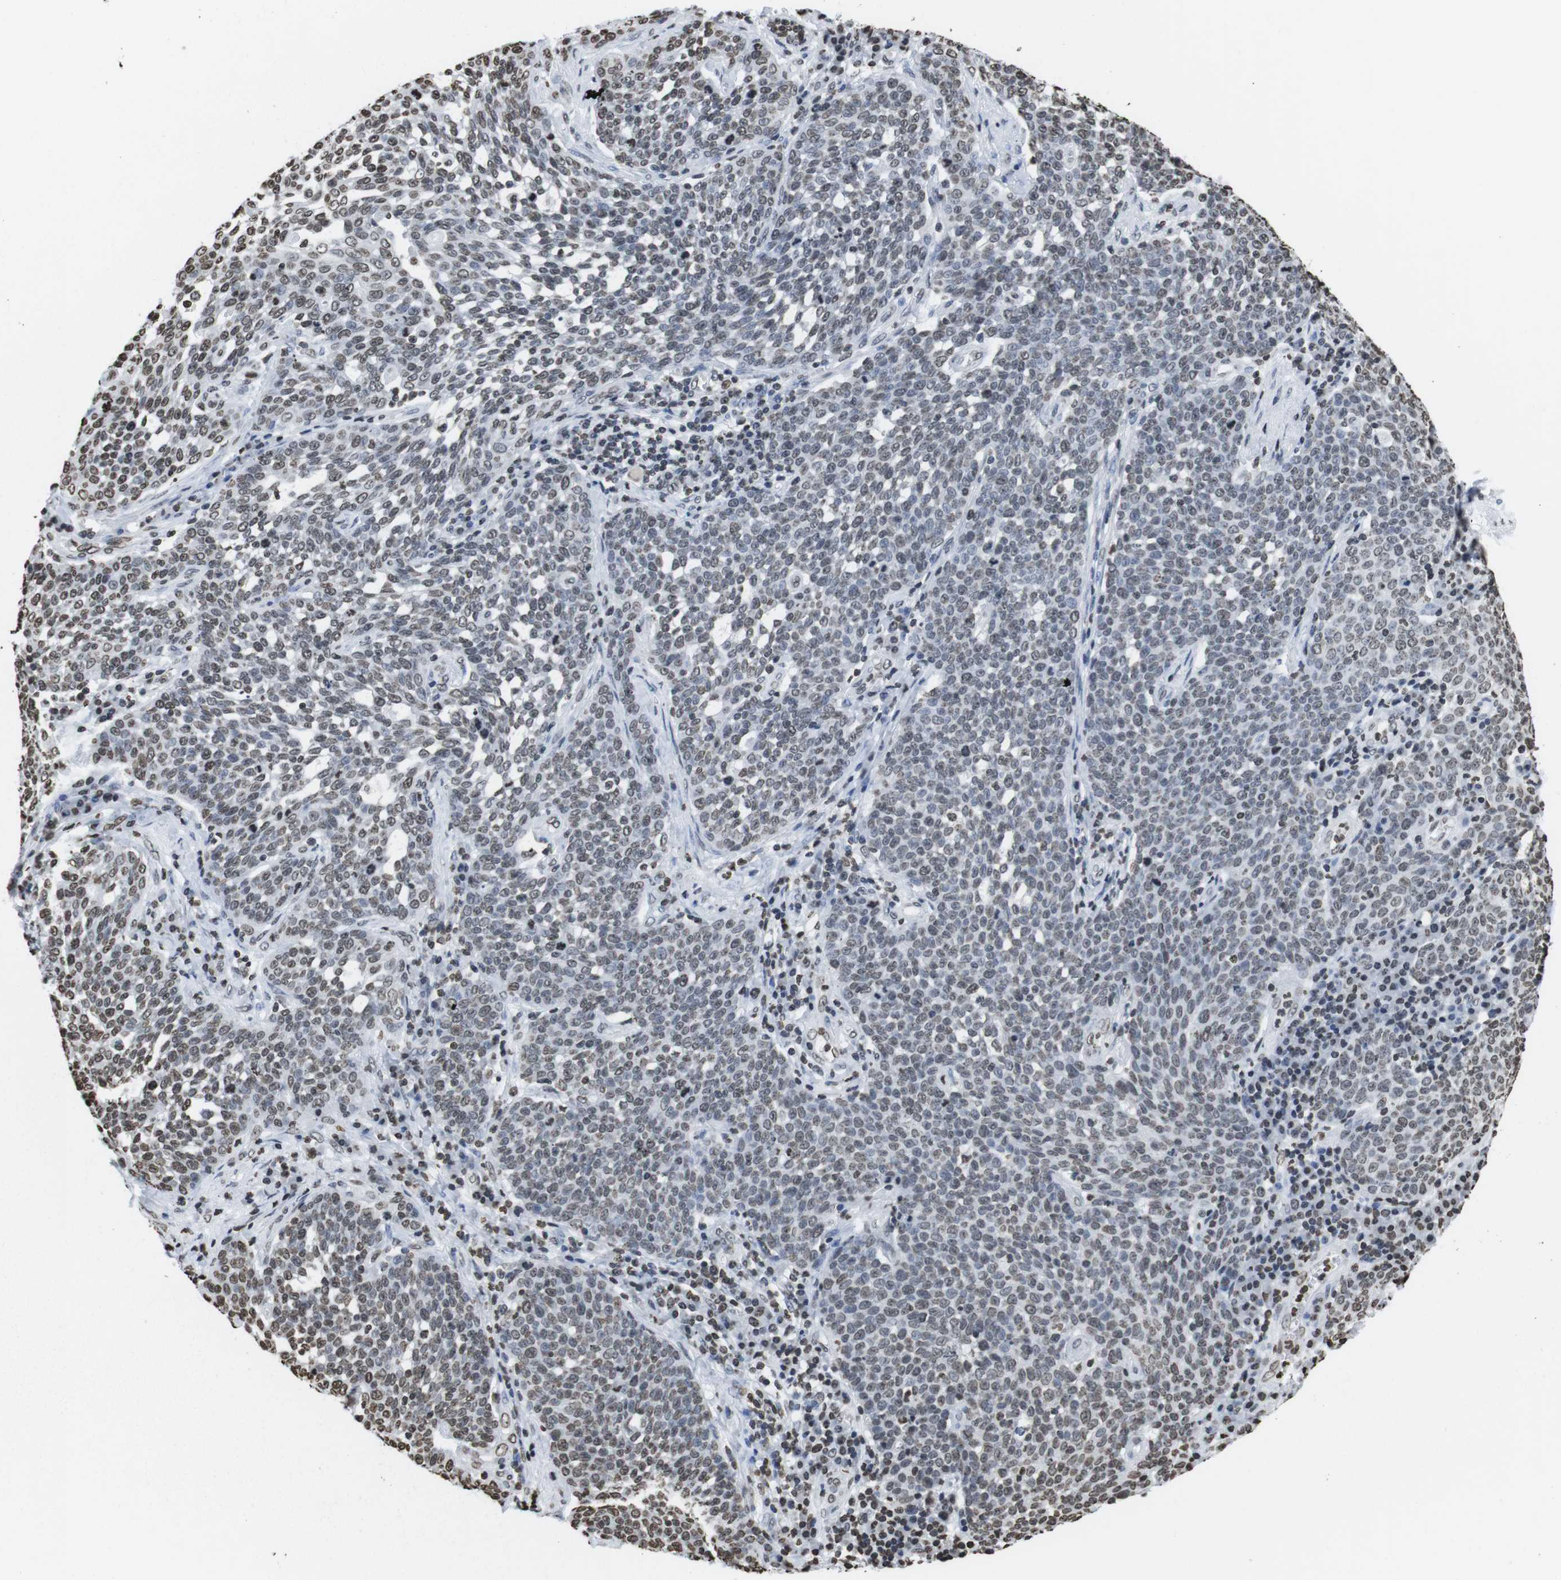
{"staining": {"intensity": "moderate", "quantity": "25%-75%", "location": "nuclear"}, "tissue": "cervical cancer", "cell_type": "Tumor cells", "image_type": "cancer", "snomed": [{"axis": "morphology", "description": "Squamous cell carcinoma, NOS"}, {"axis": "topography", "description": "Cervix"}], "caption": "This is a micrograph of immunohistochemistry staining of cervical squamous cell carcinoma, which shows moderate expression in the nuclear of tumor cells.", "gene": "BSX", "patient": {"sex": "female", "age": 34}}